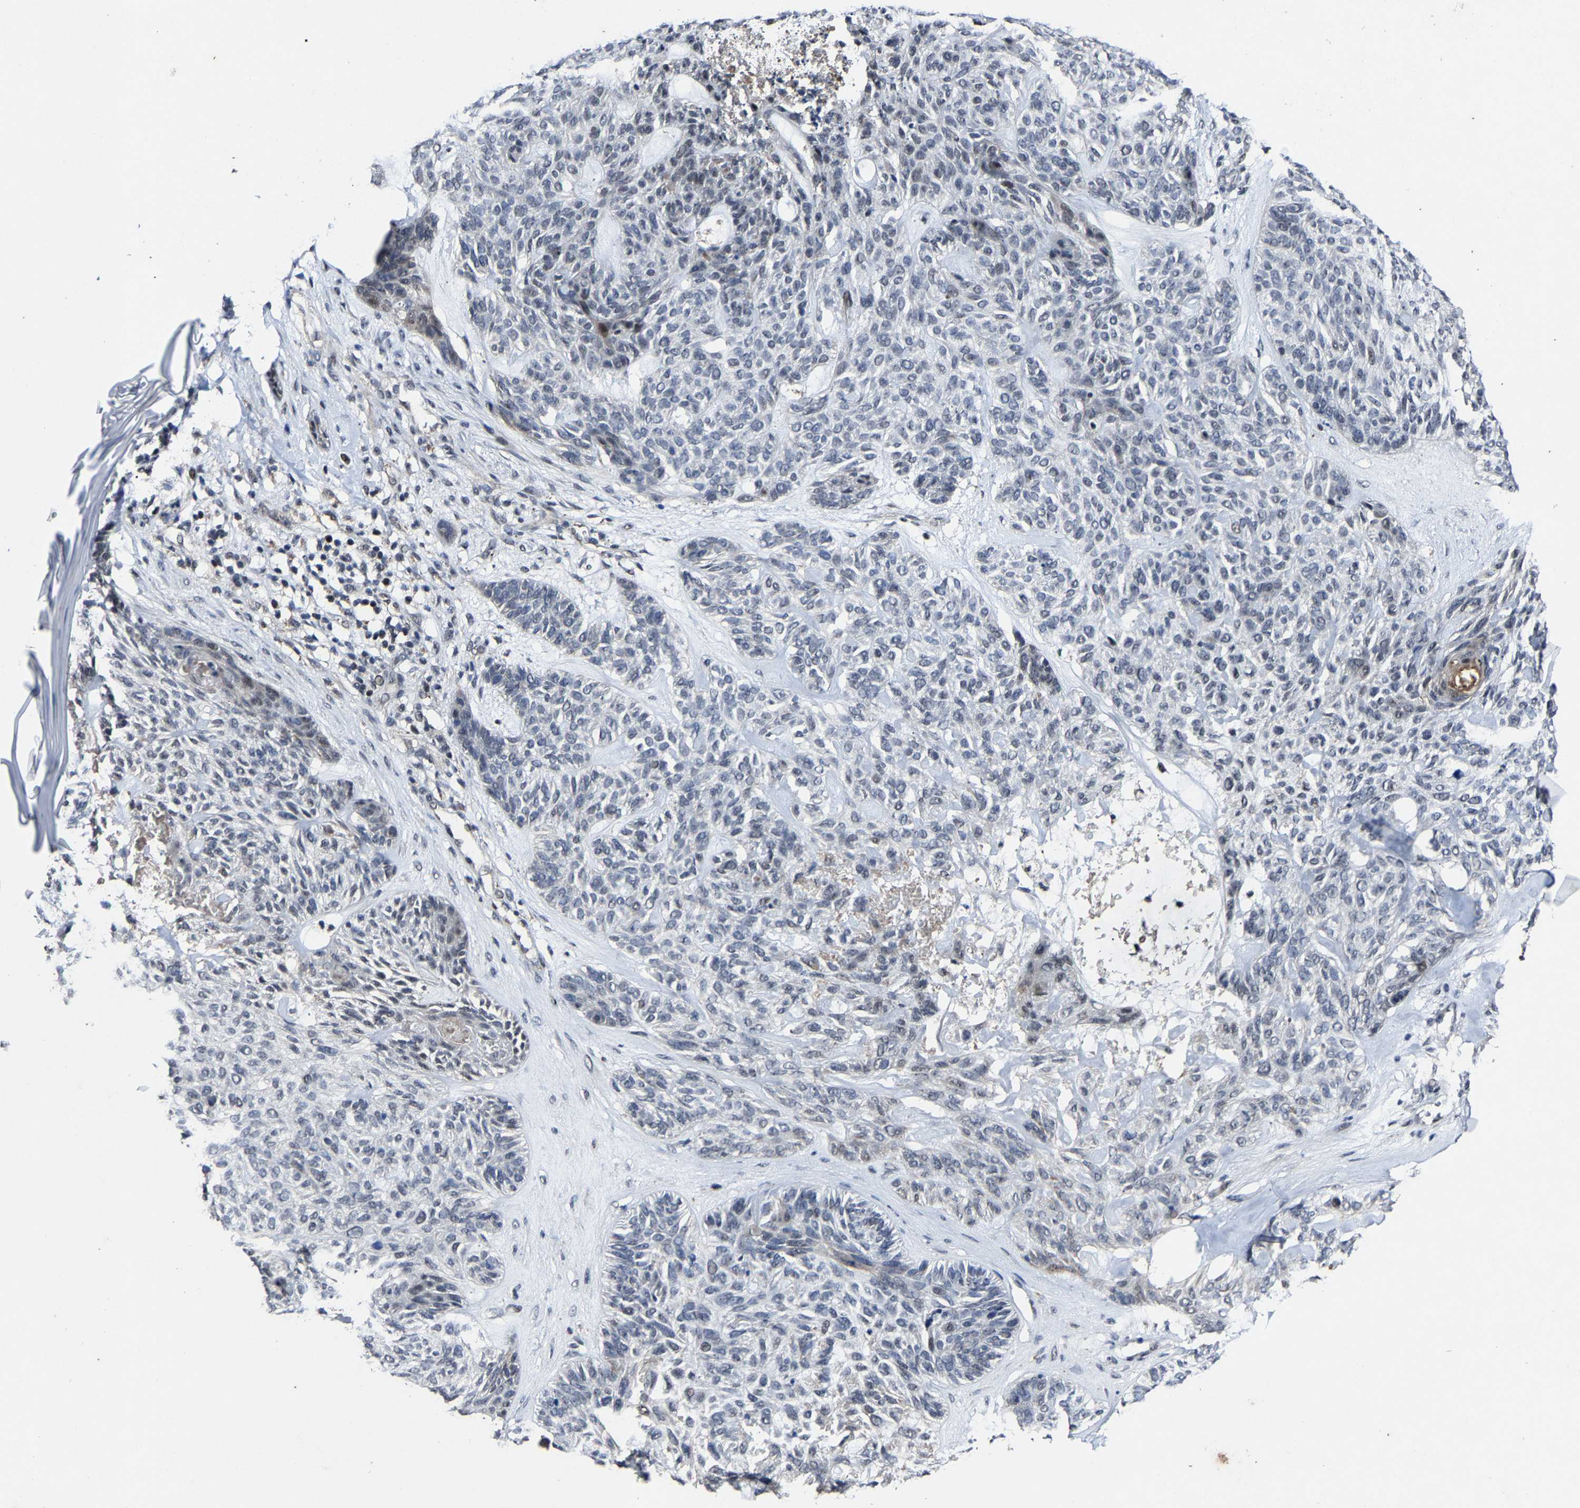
{"staining": {"intensity": "negative", "quantity": "none", "location": "none"}, "tissue": "skin cancer", "cell_type": "Tumor cells", "image_type": "cancer", "snomed": [{"axis": "morphology", "description": "Basal cell carcinoma"}, {"axis": "topography", "description": "Skin"}], "caption": "There is no significant staining in tumor cells of skin basal cell carcinoma. (Brightfield microscopy of DAB (3,3'-diaminobenzidine) immunohistochemistry (IHC) at high magnification).", "gene": "LSM8", "patient": {"sex": "male", "age": 55}}